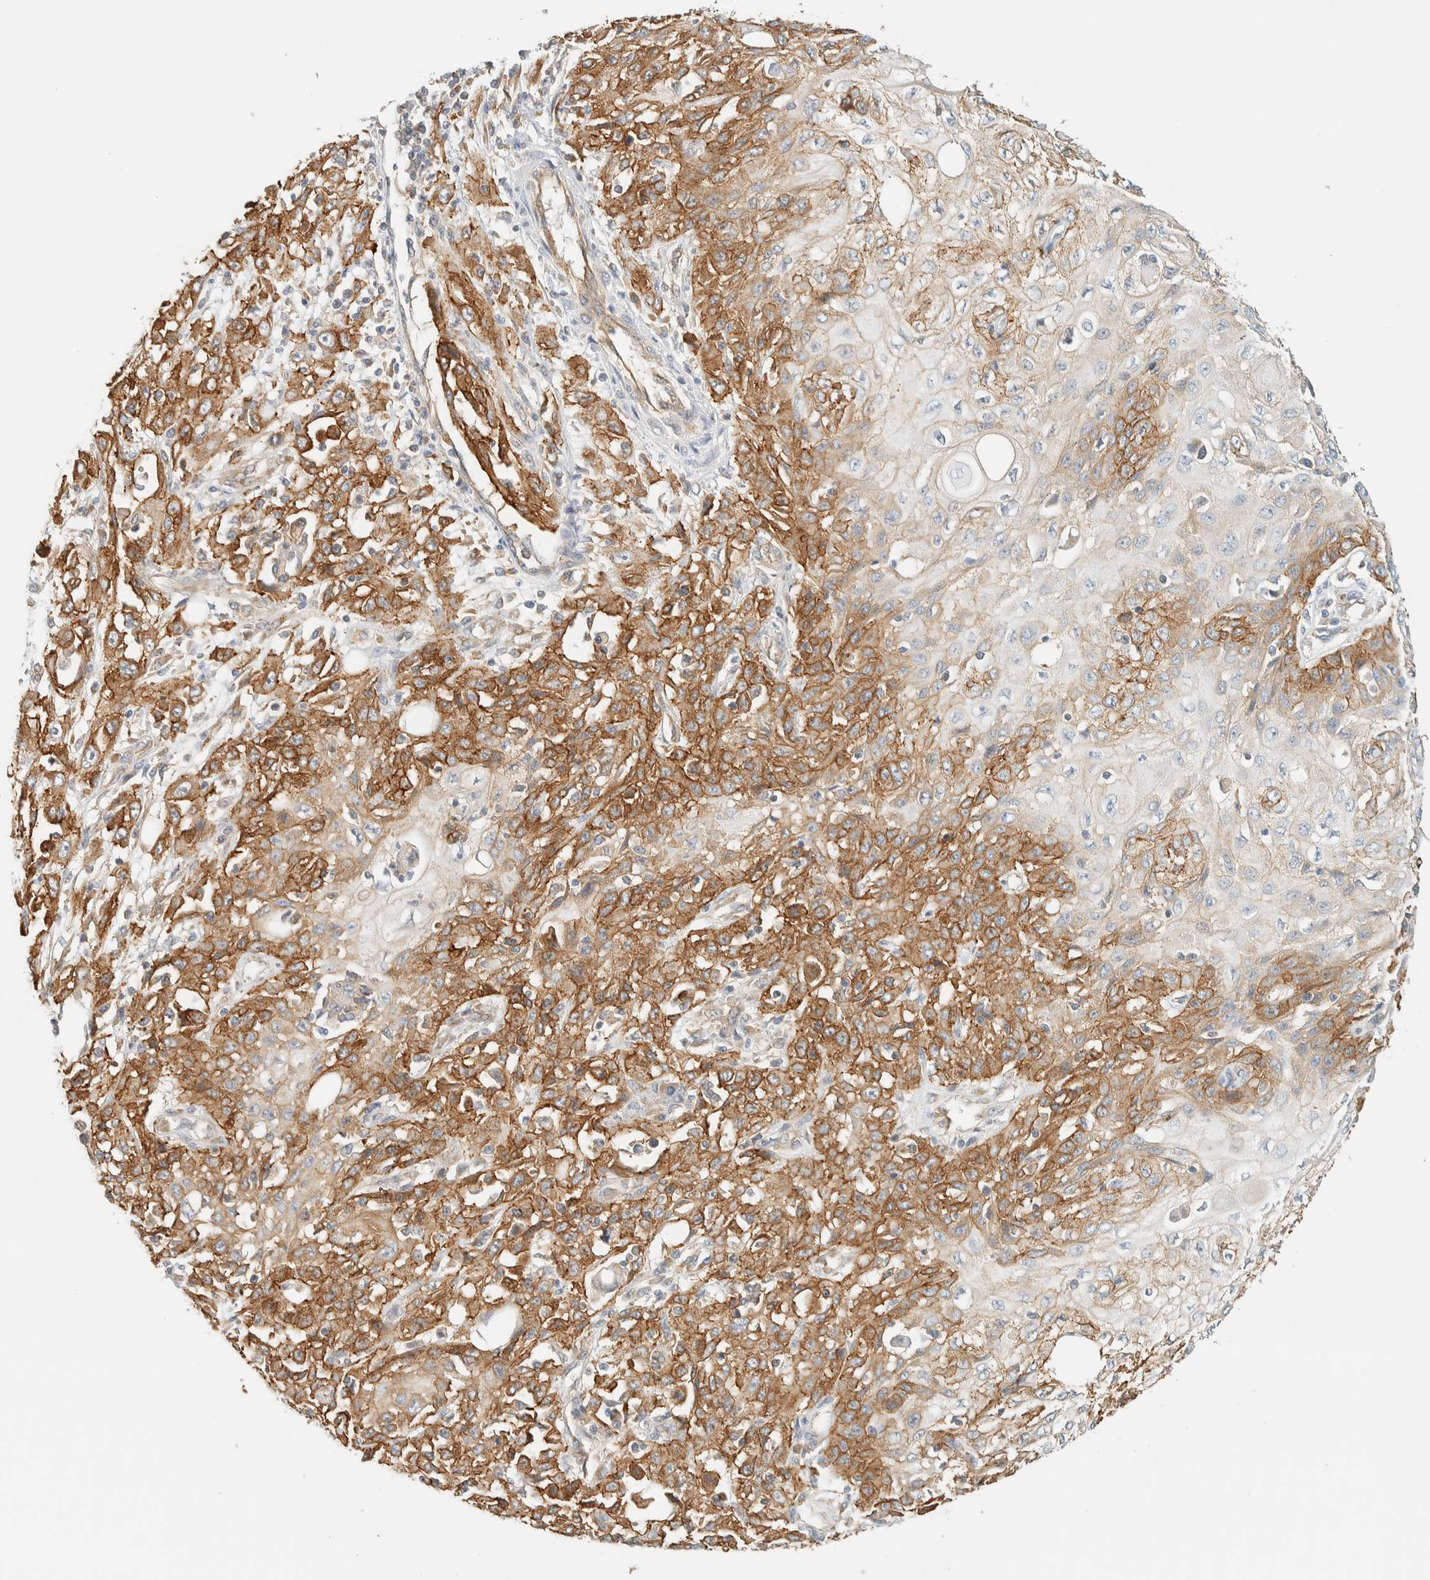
{"staining": {"intensity": "moderate", "quantity": "25%-75%", "location": "cytoplasmic/membranous"}, "tissue": "skin cancer", "cell_type": "Tumor cells", "image_type": "cancer", "snomed": [{"axis": "morphology", "description": "Squamous cell carcinoma, NOS"}, {"axis": "morphology", "description": "Squamous cell carcinoma, metastatic, NOS"}, {"axis": "topography", "description": "Skin"}, {"axis": "topography", "description": "Lymph node"}], "caption": "A high-resolution photomicrograph shows immunohistochemistry staining of skin squamous cell carcinoma, which shows moderate cytoplasmic/membranous expression in approximately 25%-75% of tumor cells.", "gene": "LIMA1", "patient": {"sex": "male", "age": 75}}